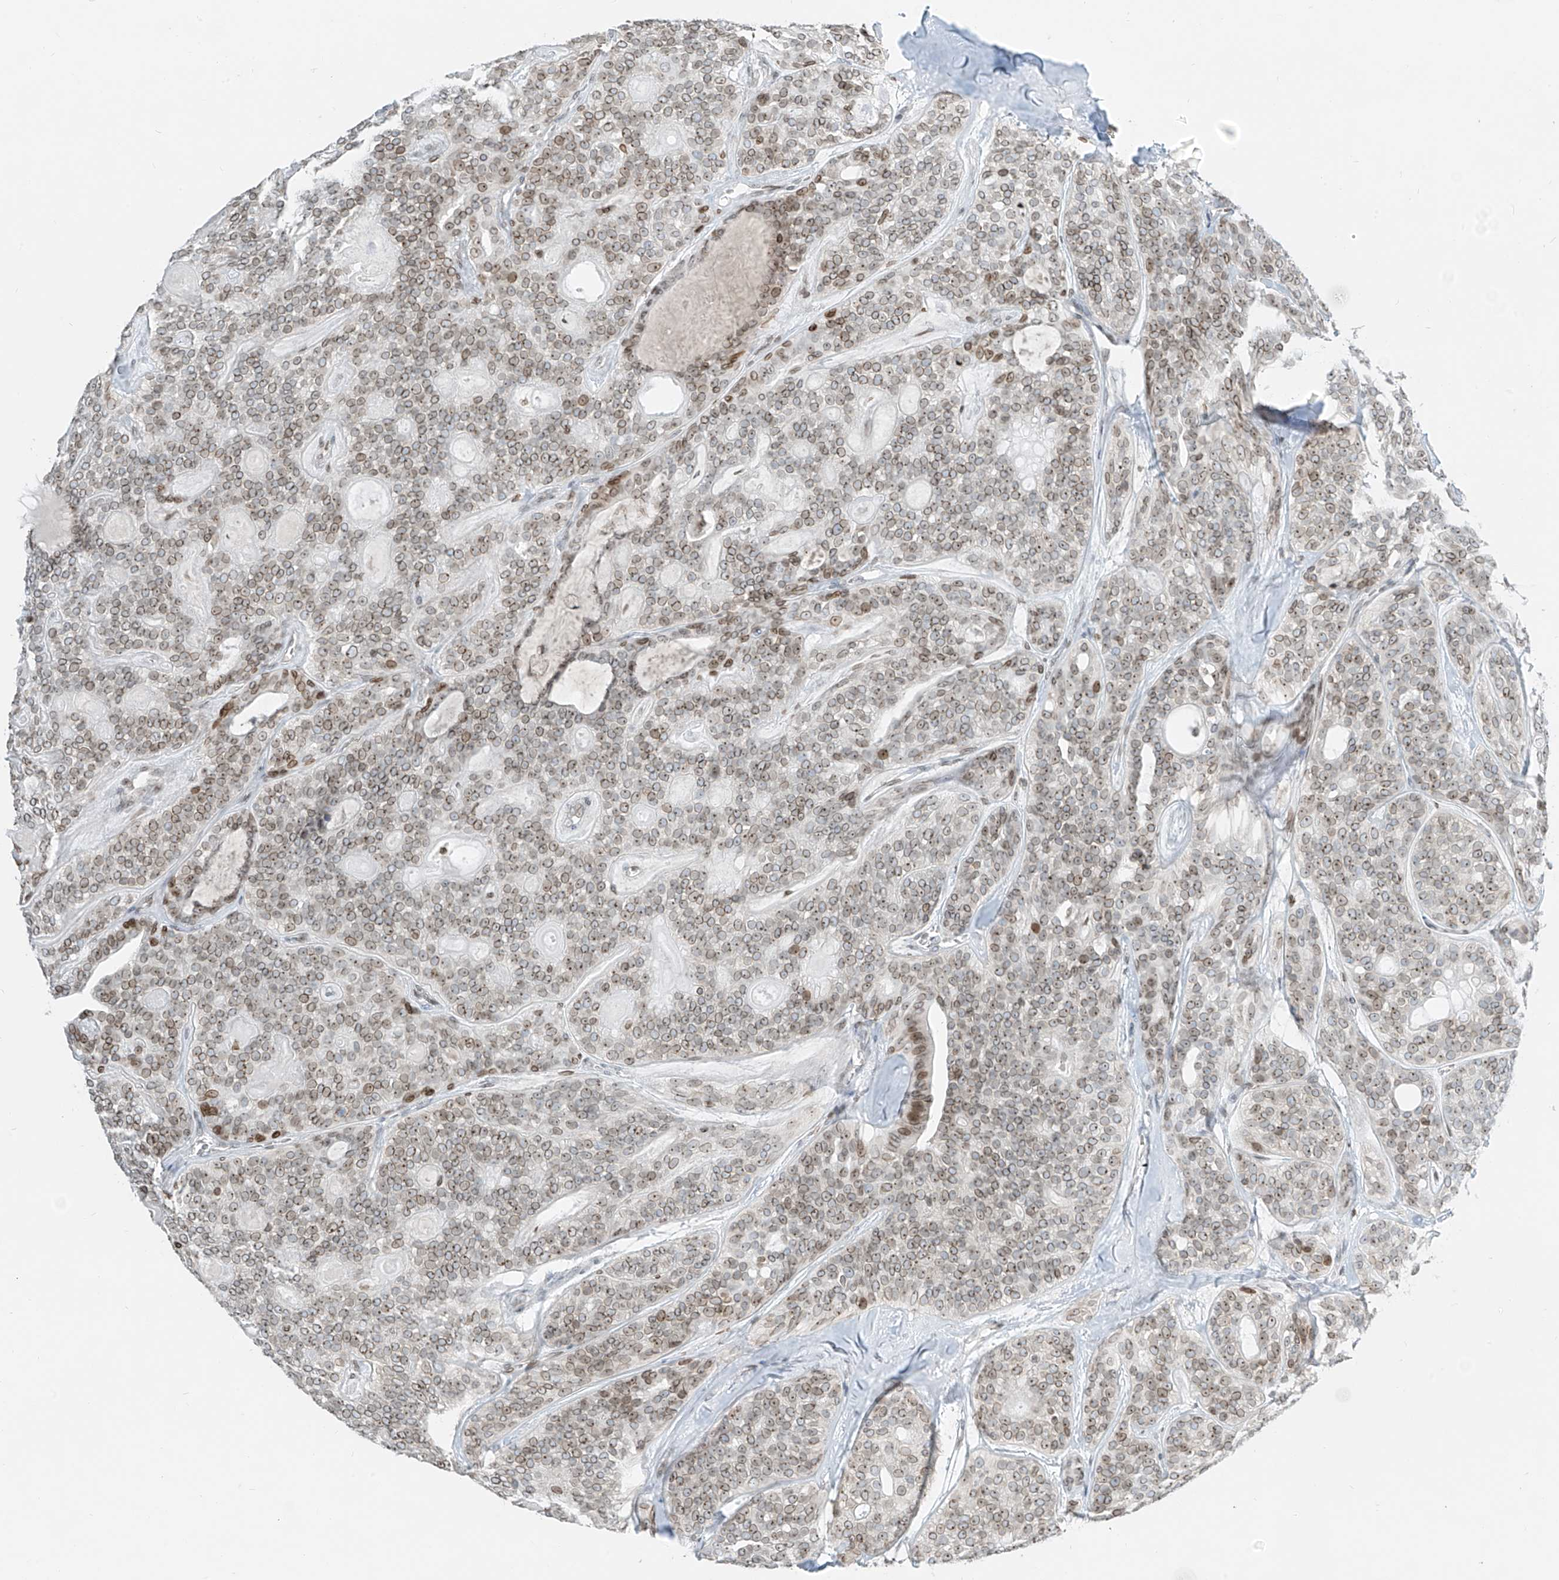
{"staining": {"intensity": "moderate", "quantity": "25%-75%", "location": "cytoplasmic/membranous,nuclear"}, "tissue": "head and neck cancer", "cell_type": "Tumor cells", "image_type": "cancer", "snomed": [{"axis": "morphology", "description": "Adenocarcinoma, NOS"}, {"axis": "topography", "description": "Head-Neck"}], "caption": "The photomicrograph displays a brown stain indicating the presence of a protein in the cytoplasmic/membranous and nuclear of tumor cells in head and neck adenocarcinoma. The staining was performed using DAB (3,3'-diaminobenzidine) to visualize the protein expression in brown, while the nuclei were stained in blue with hematoxylin (Magnification: 20x).", "gene": "SAMD15", "patient": {"sex": "male", "age": 66}}